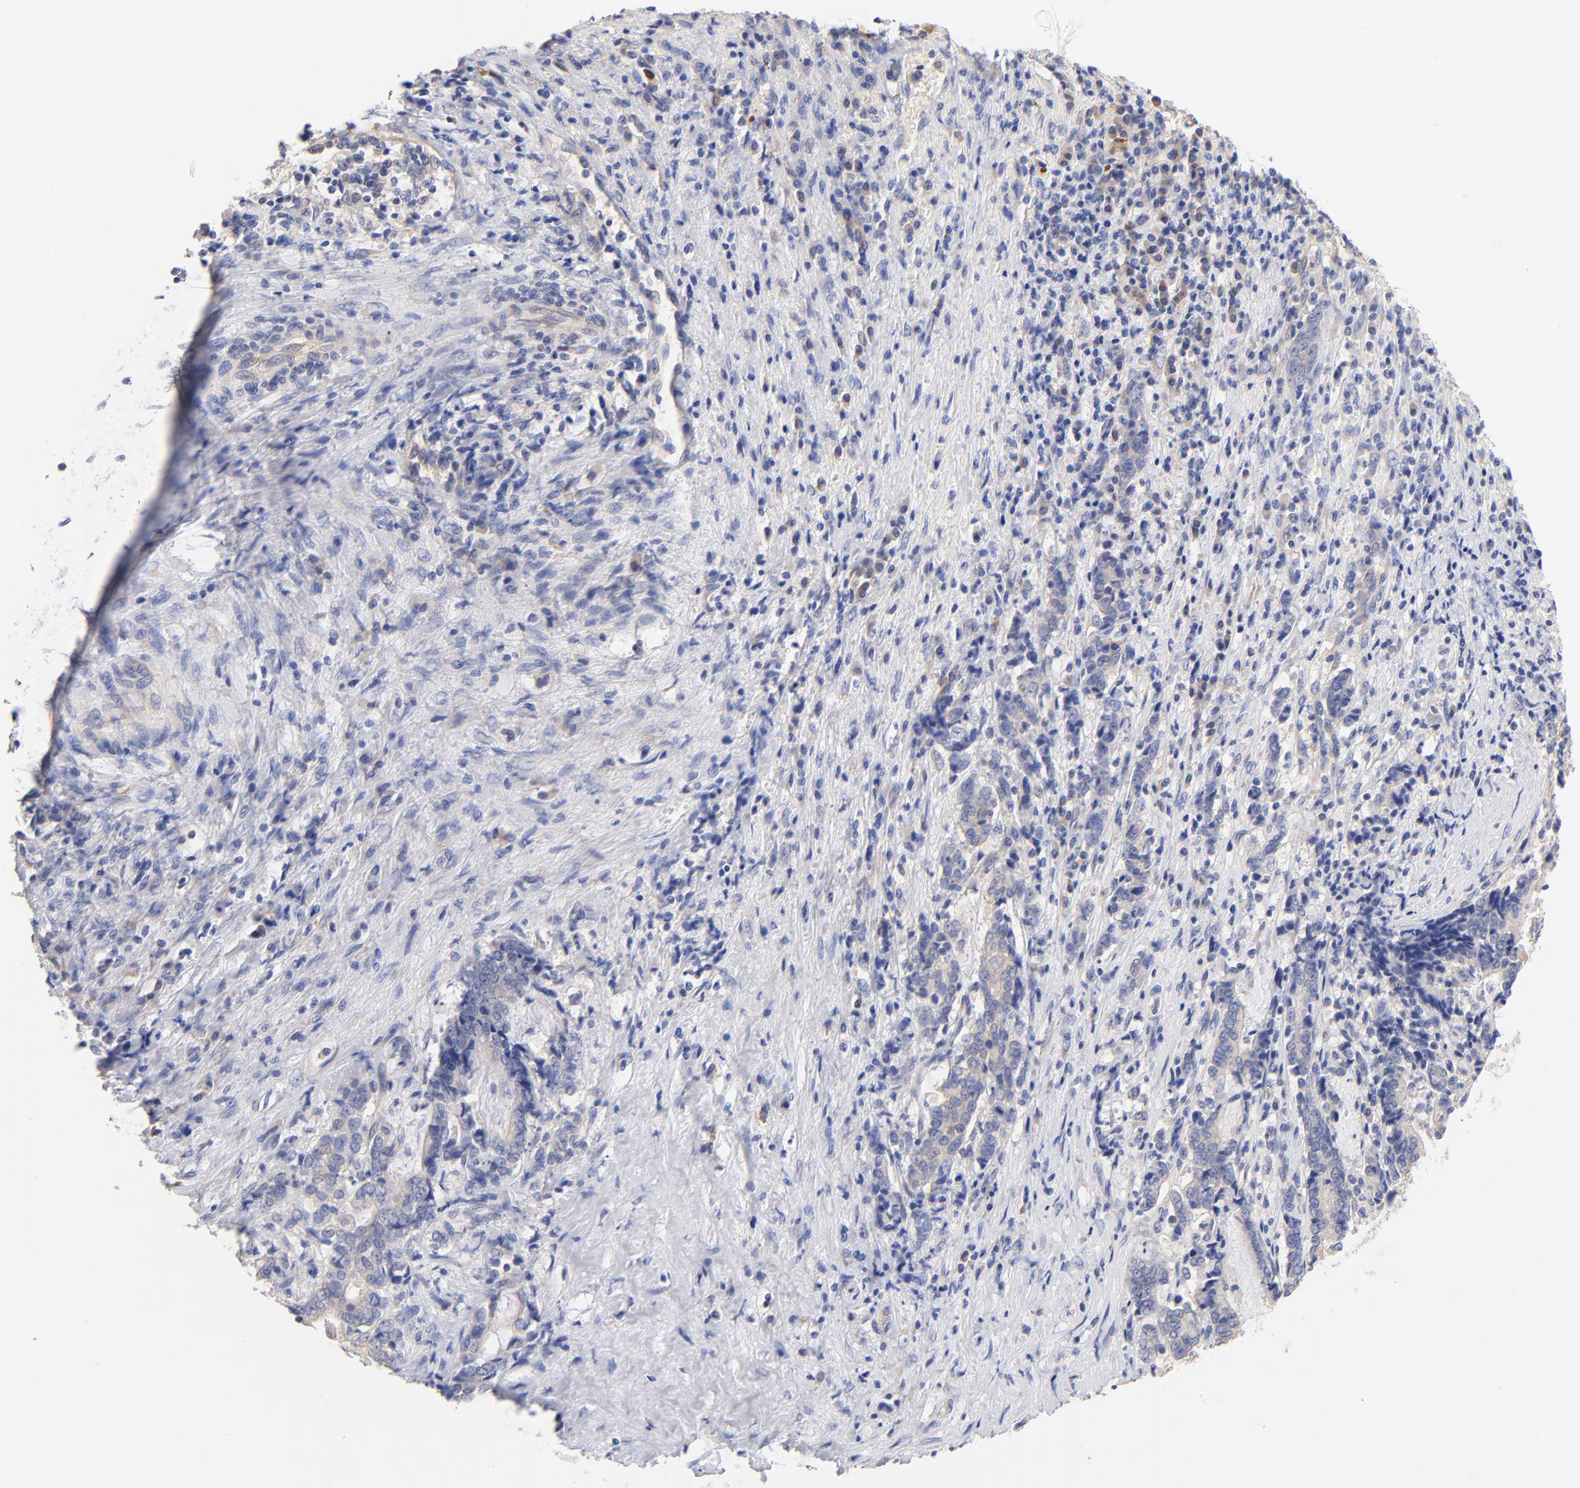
{"staining": {"intensity": "weak", "quantity": ">75%", "location": "cytoplasmic/membranous"}, "tissue": "liver cancer", "cell_type": "Tumor cells", "image_type": "cancer", "snomed": [{"axis": "morphology", "description": "Cholangiocarcinoma"}, {"axis": "topography", "description": "Liver"}], "caption": "This is a photomicrograph of immunohistochemistry staining of liver cancer (cholangiocarcinoma), which shows weak expression in the cytoplasmic/membranous of tumor cells.", "gene": "TNFRSF13C", "patient": {"sex": "male", "age": 57}}